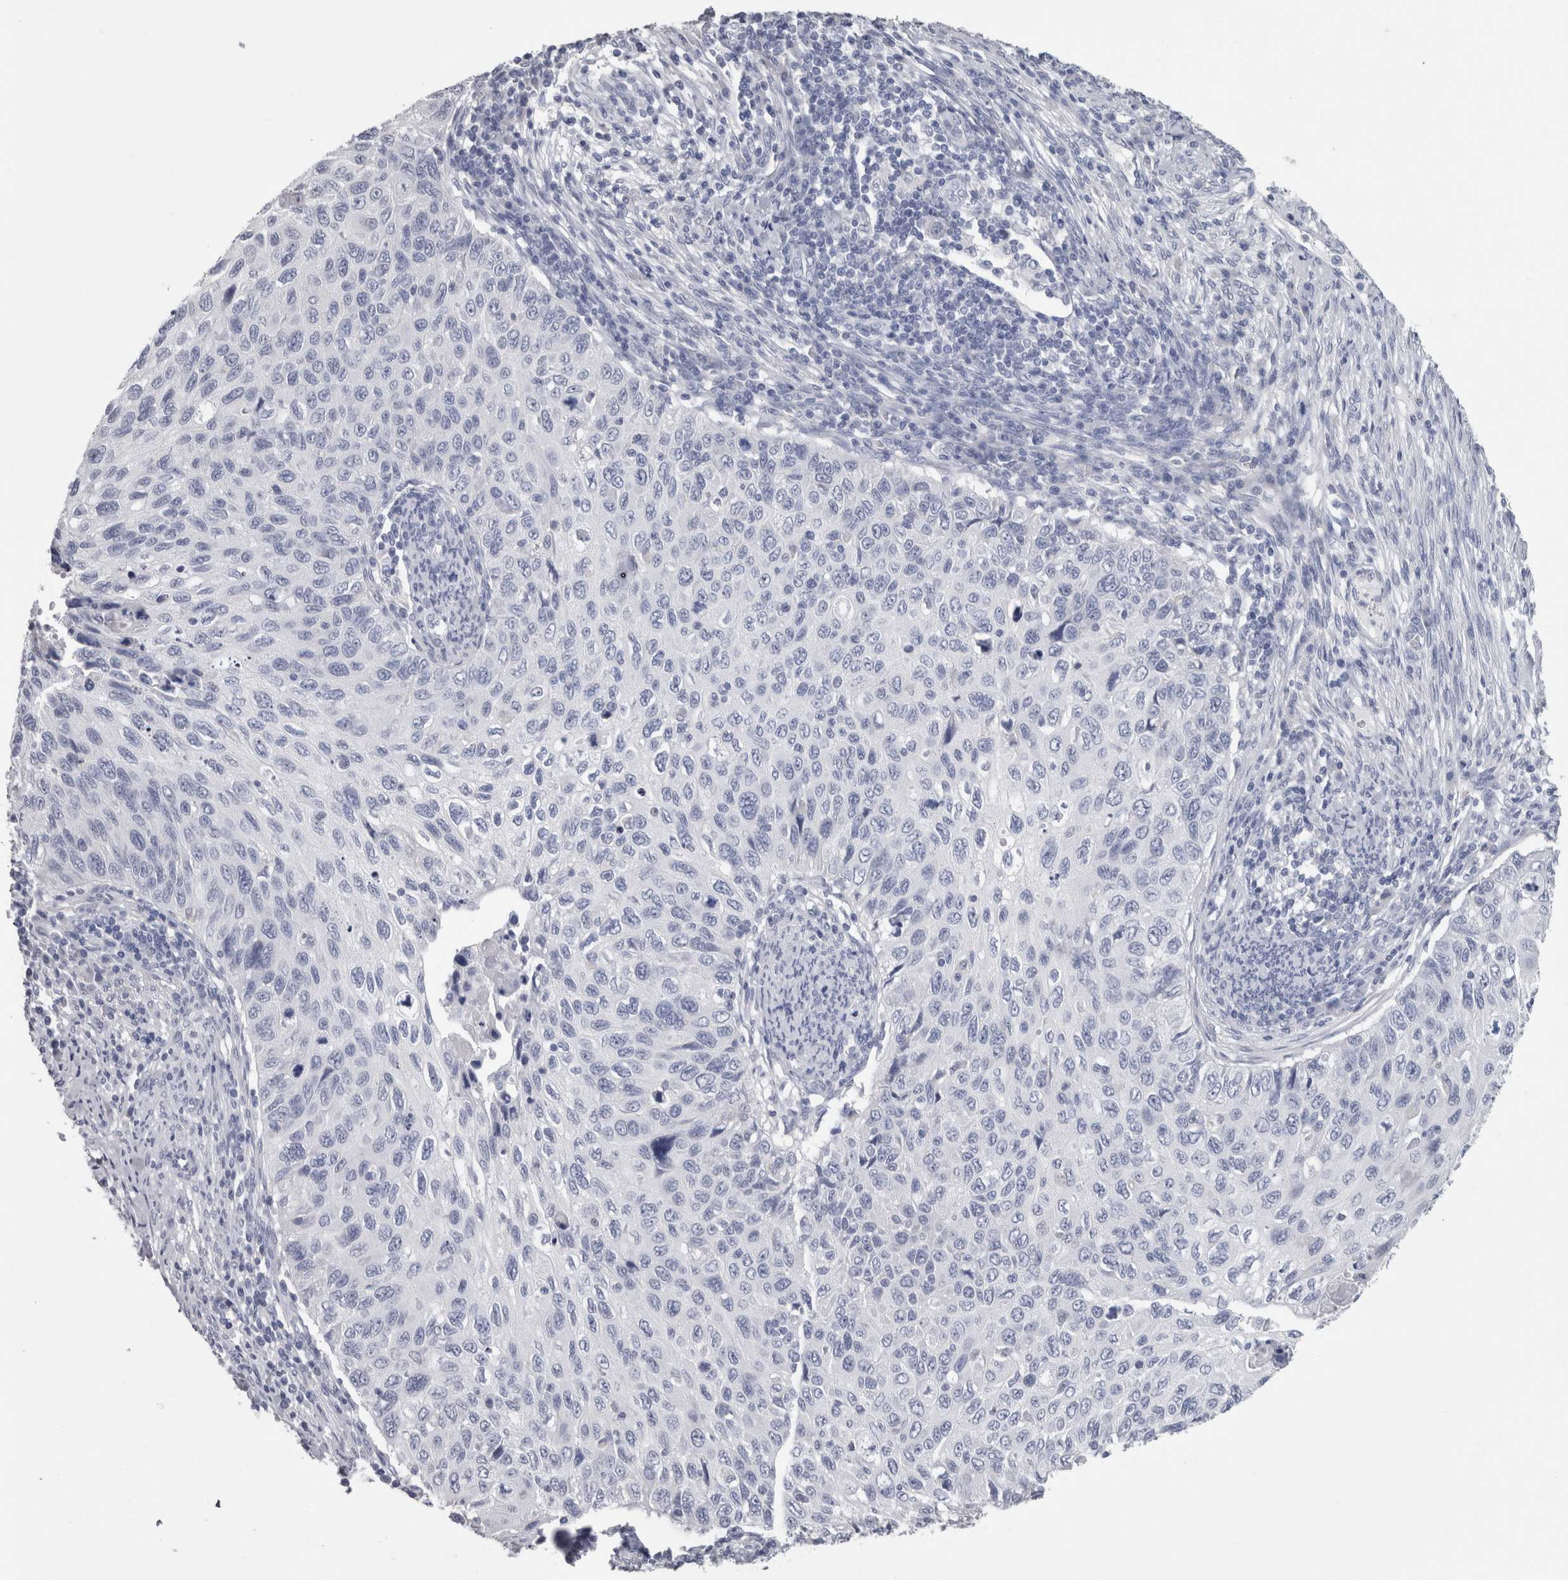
{"staining": {"intensity": "negative", "quantity": "none", "location": "none"}, "tissue": "cervical cancer", "cell_type": "Tumor cells", "image_type": "cancer", "snomed": [{"axis": "morphology", "description": "Squamous cell carcinoma, NOS"}, {"axis": "topography", "description": "Cervix"}], "caption": "IHC micrograph of cervical cancer stained for a protein (brown), which reveals no staining in tumor cells.", "gene": "CA8", "patient": {"sex": "female", "age": 70}}